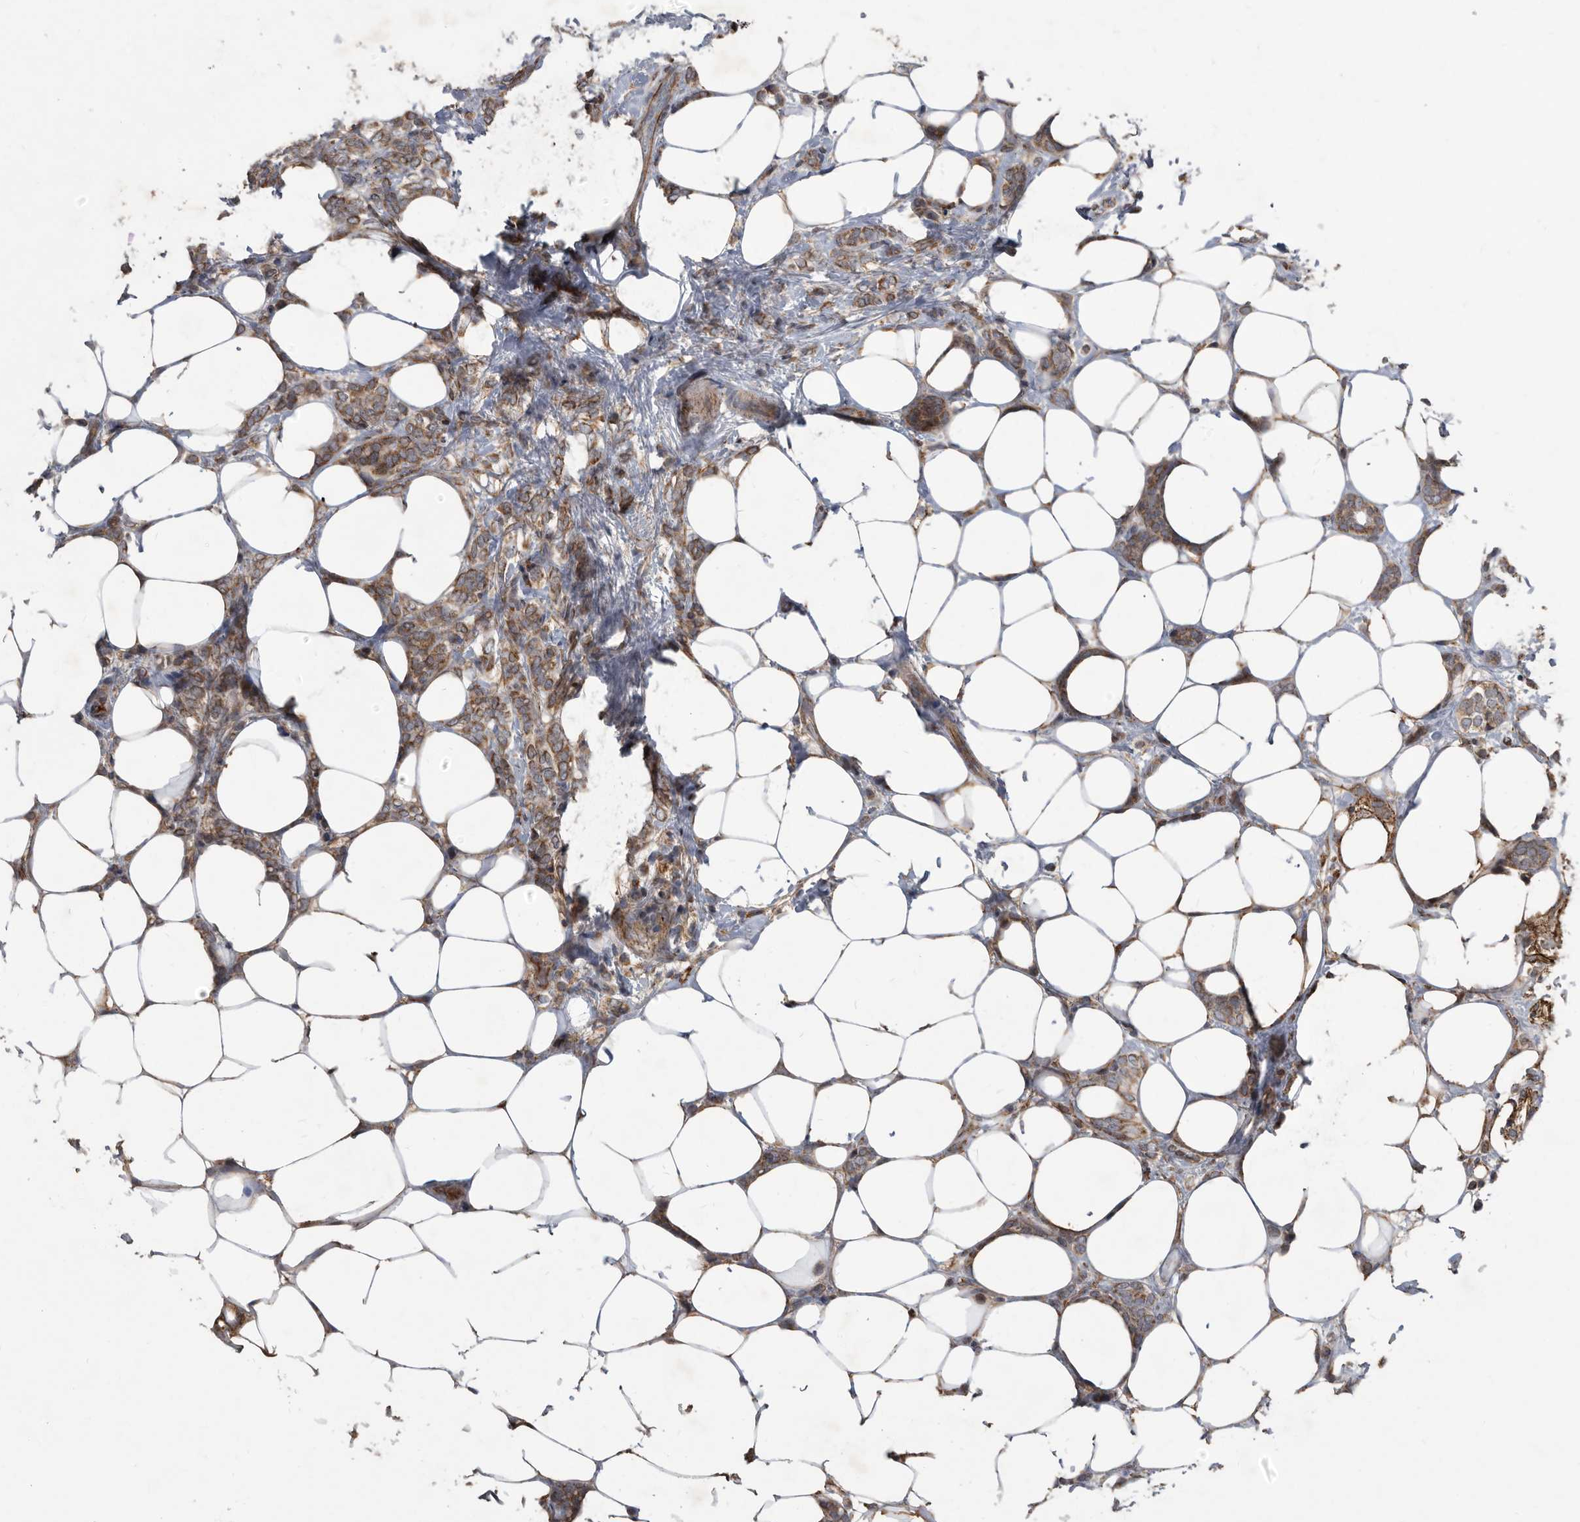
{"staining": {"intensity": "moderate", "quantity": ">75%", "location": "cytoplasmic/membranous"}, "tissue": "breast cancer", "cell_type": "Tumor cells", "image_type": "cancer", "snomed": [{"axis": "morphology", "description": "Lobular carcinoma"}, {"axis": "topography", "description": "Breast"}], "caption": "Lobular carcinoma (breast) tissue exhibits moderate cytoplasmic/membranous positivity in approximately >75% of tumor cells The staining was performed using DAB, with brown indicating positive protein expression. Nuclei are stained blue with hematoxylin.", "gene": "PI15", "patient": {"sex": "female", "age": 50}}